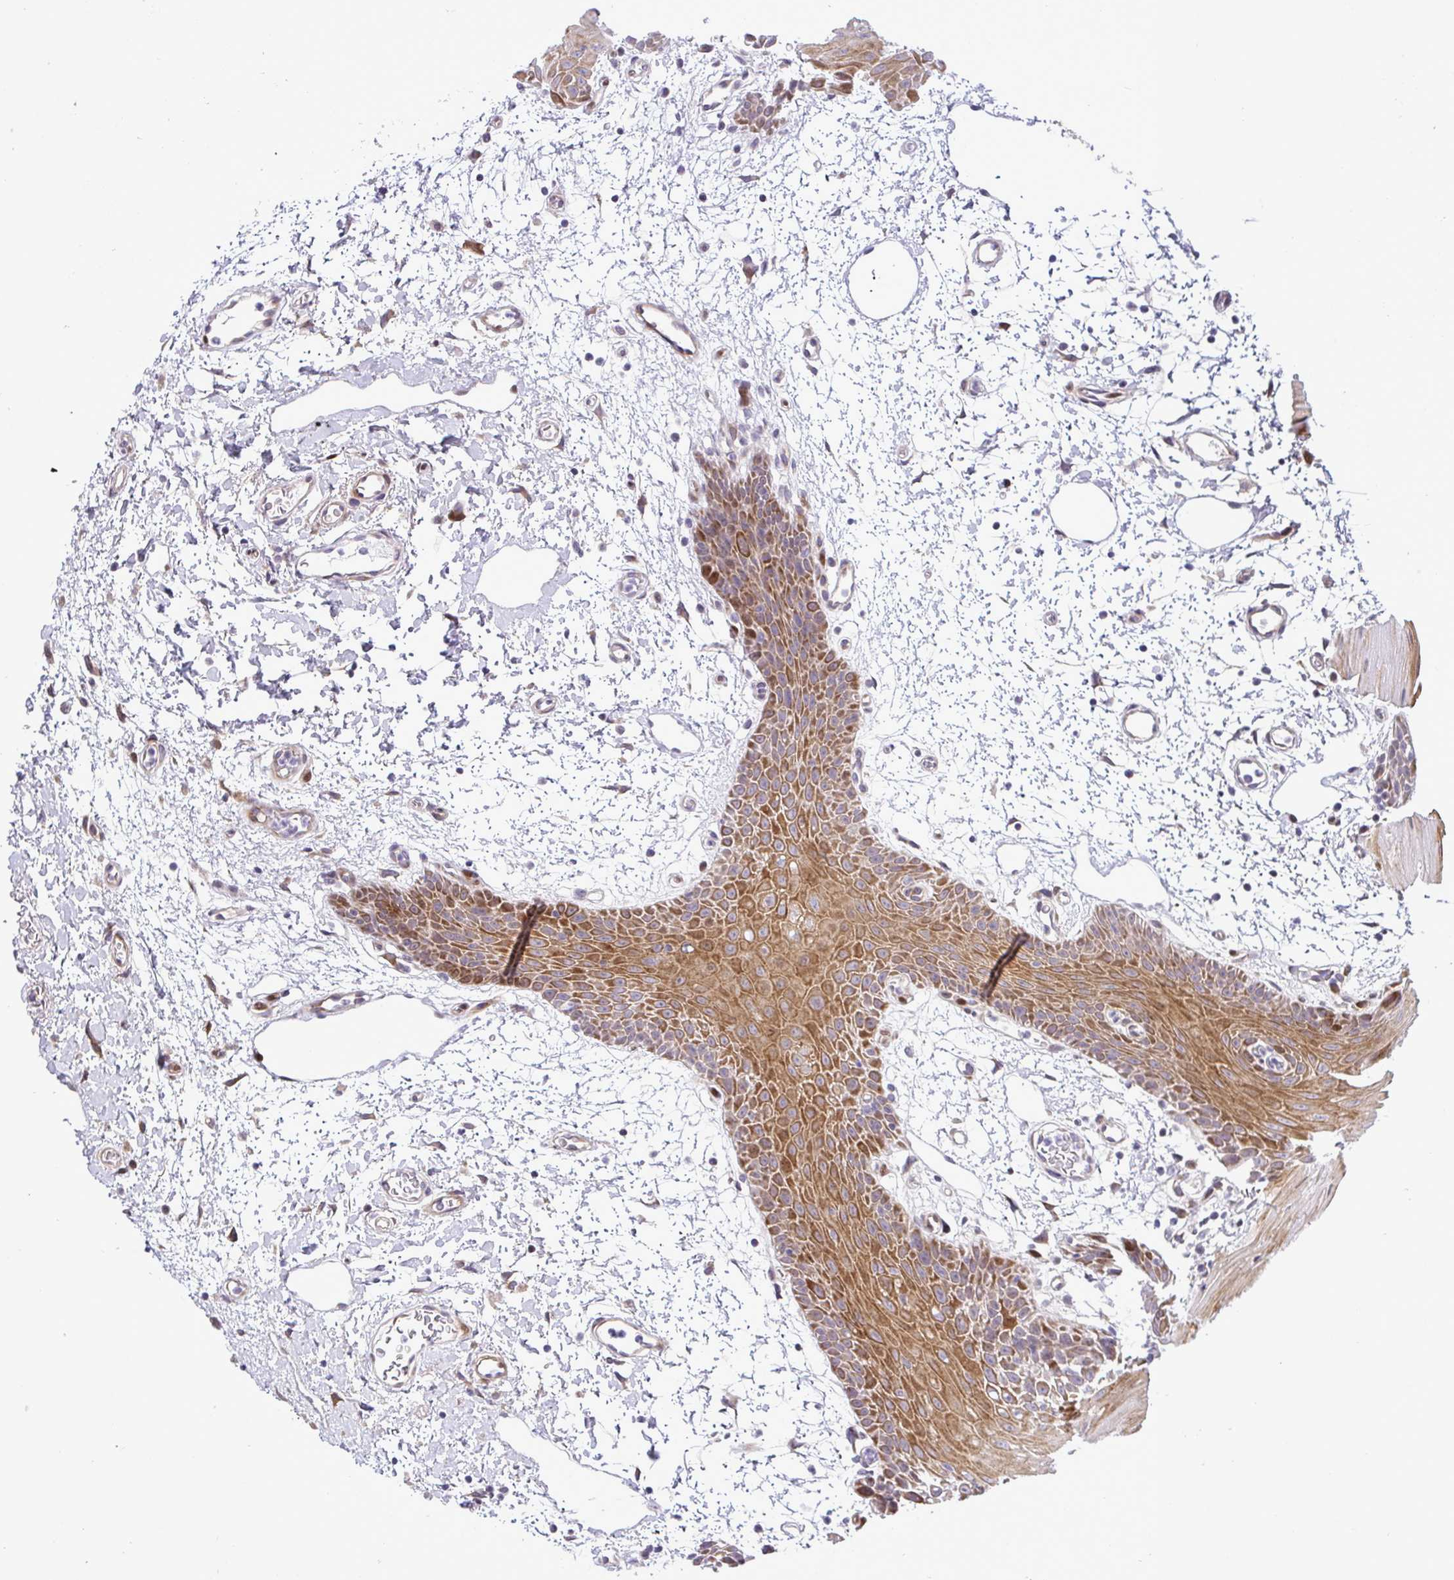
{"staining": {"intensity": "strong", "quantity": "25%-75%", "location": "cytoplasmic/membranous"}, "tissue": "oral mucosa", "cell_type": "Squamous epithelial cells", "image_type": "normal", "snomed": [{"axis": "morphology", "description": "Normal tissue, NOS"}, {"axis": "topography", "description": "Oral tissue"}], "caption": "Normal oral mucosa demonstrates strong cytoplasmic/membranous staining in about 25%-75% of squamous epithelial cells, visualized by immunohistochemistry.", "gene": "CASTOR2", "patient": {"sex": "female", "age": 59}}